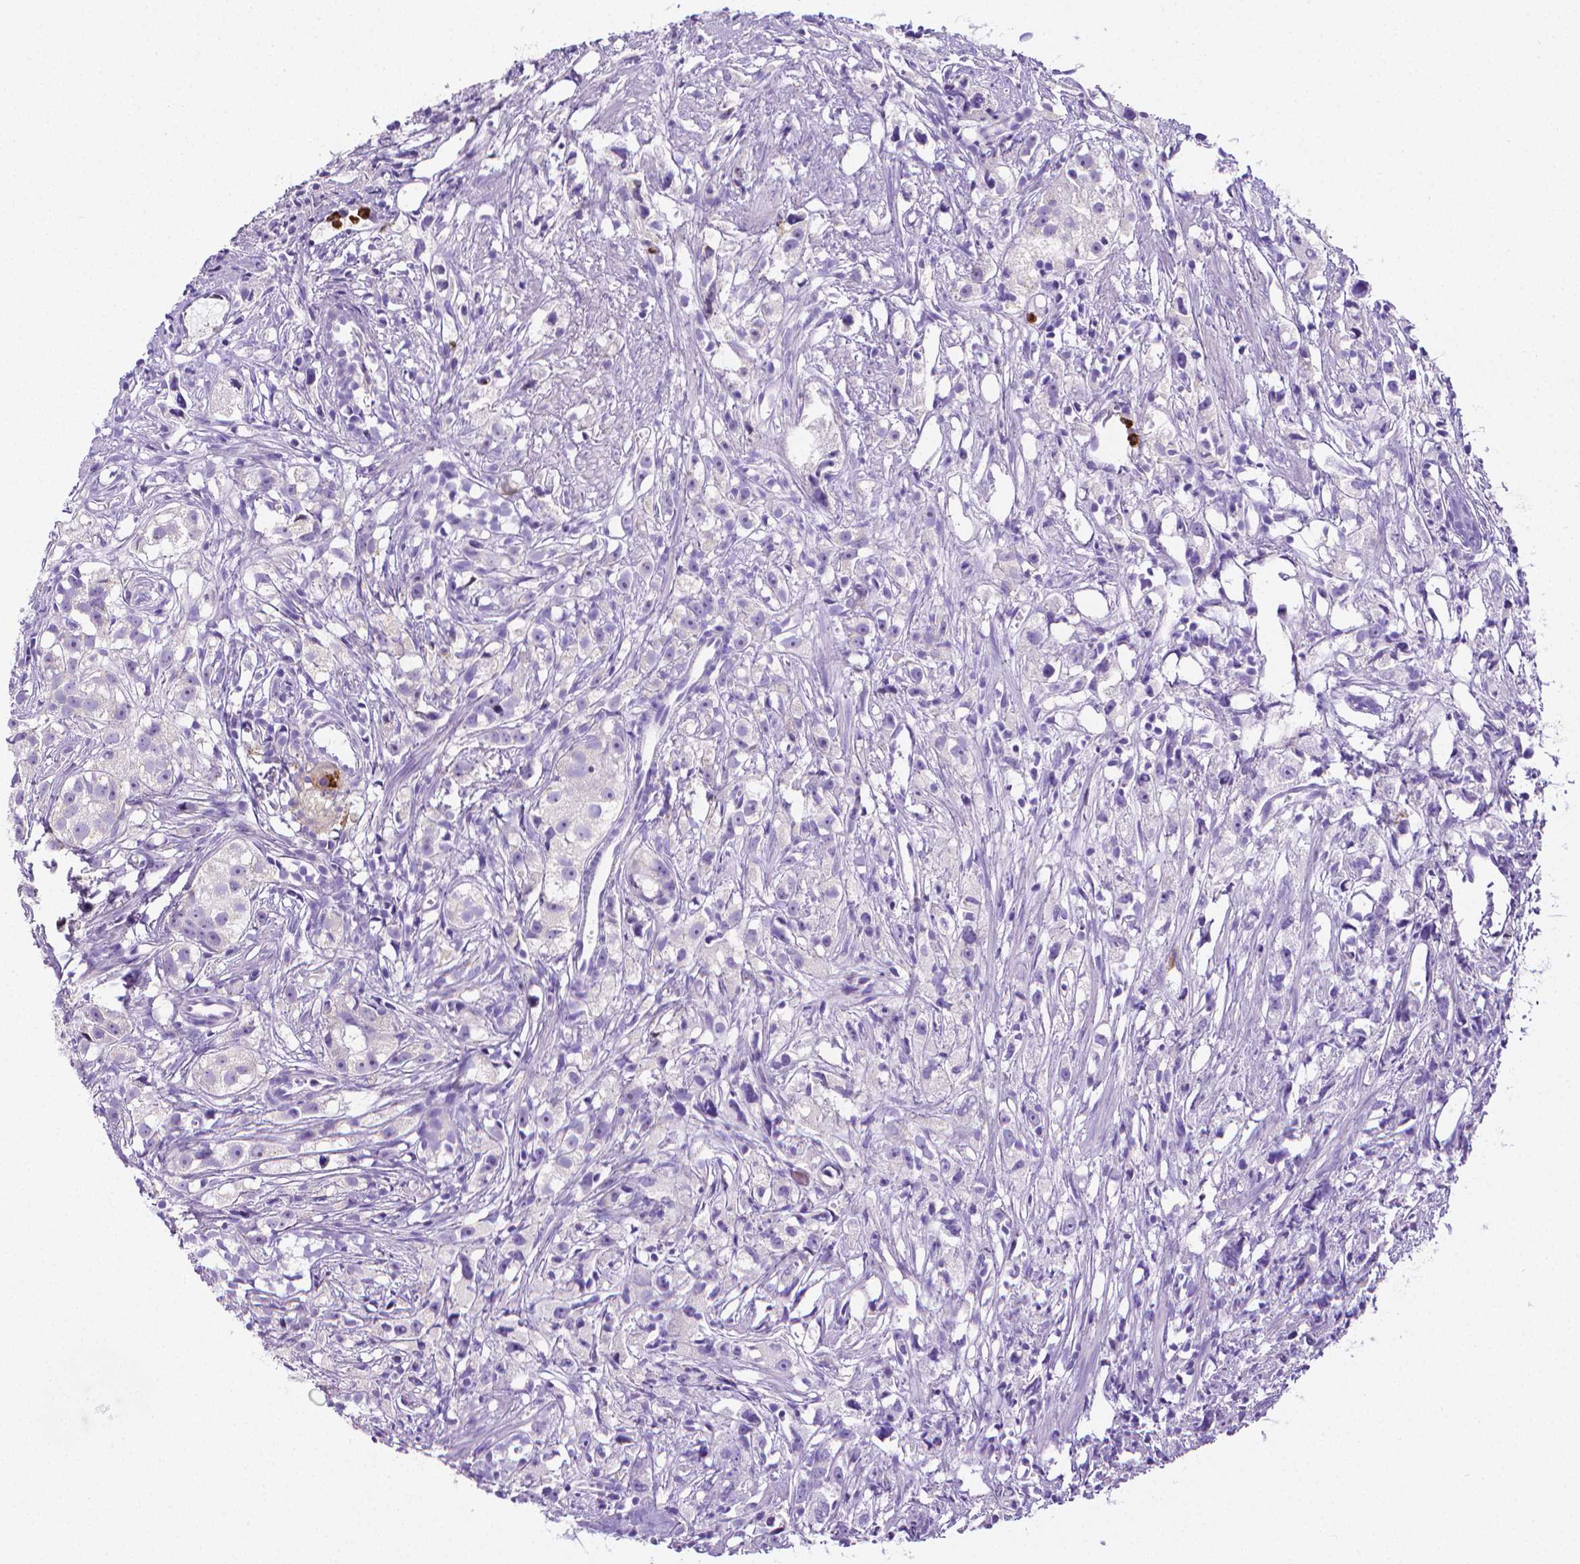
{"staining": {"intensity": "negative", "quantity": "none", "location": "none"}, "tissue": "prostate cancer", "cell_type": "Tumor cells", "image_type": "cancer", "snomed": [{"axis": "morphology", "description": "Adenocarcinoma, High grade"}, {"axis": "topography", "description": "Prostate"}], "caption": "An image of high-grade adenocarcinoma (prostate) stained for a protein displays no brown staining in tumor cells.", "gene": "MMP9", "patient": {"sex": "male", "age": 68}}